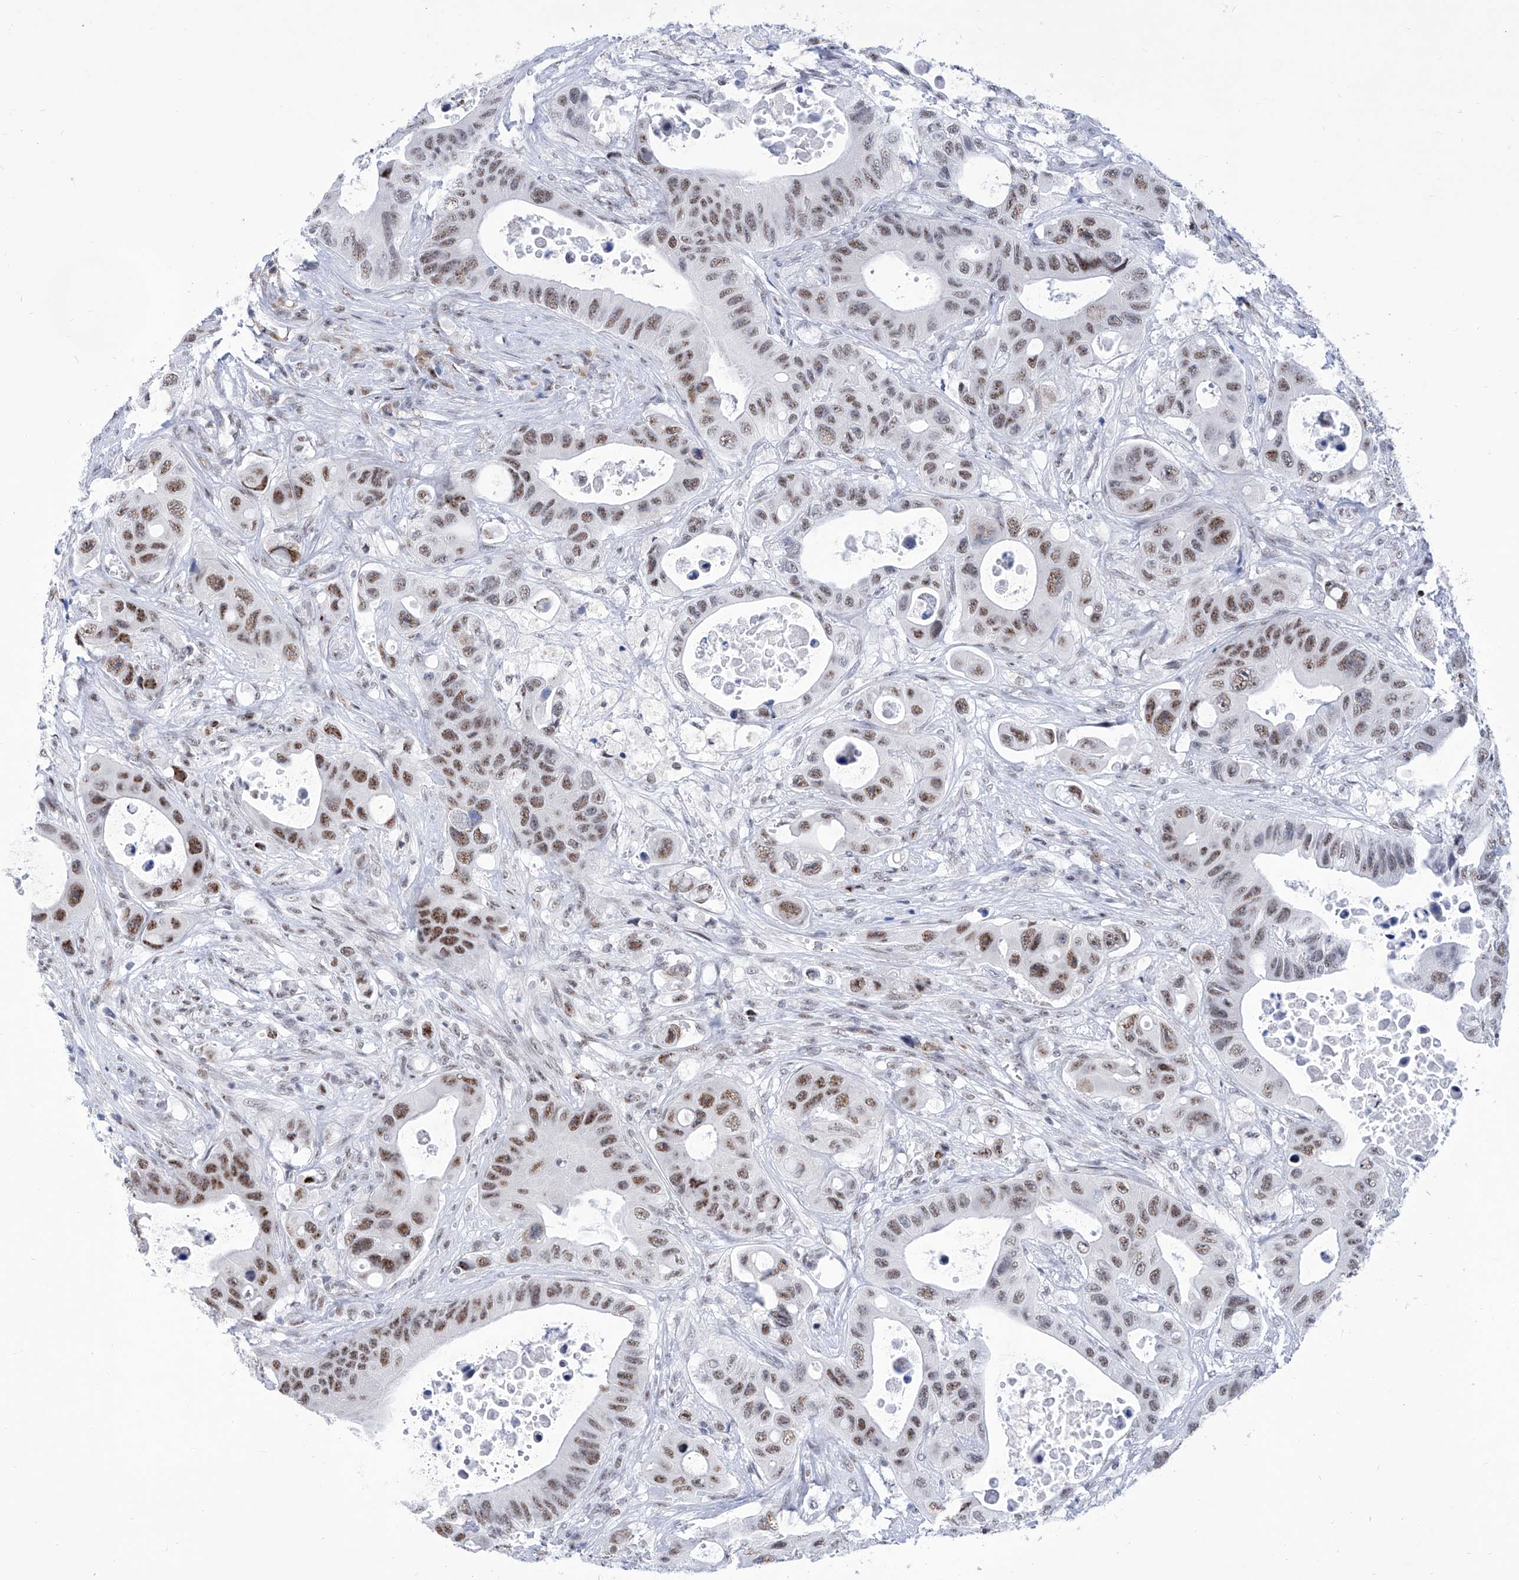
{"staining": {"intensity": "moderate", "quantity": ">75%", "location": "nuclear"}, "tissue": "colorectal cancer", "cell_type": "Tumor cells", "image_type": "cancer", "snomed": [{"axis": "morphology", "description": "Adenocarcinoma, NOS"}, {"axis": "topography", "description": "Colon"}], "caption": "The immunohistochemical stain shows moderate nuclear staining in tumor cells of colorectal cancer (adenocarcinoma) tissue.", "gene": "SART1", "patient": {"sex": "female", "age": 46}}